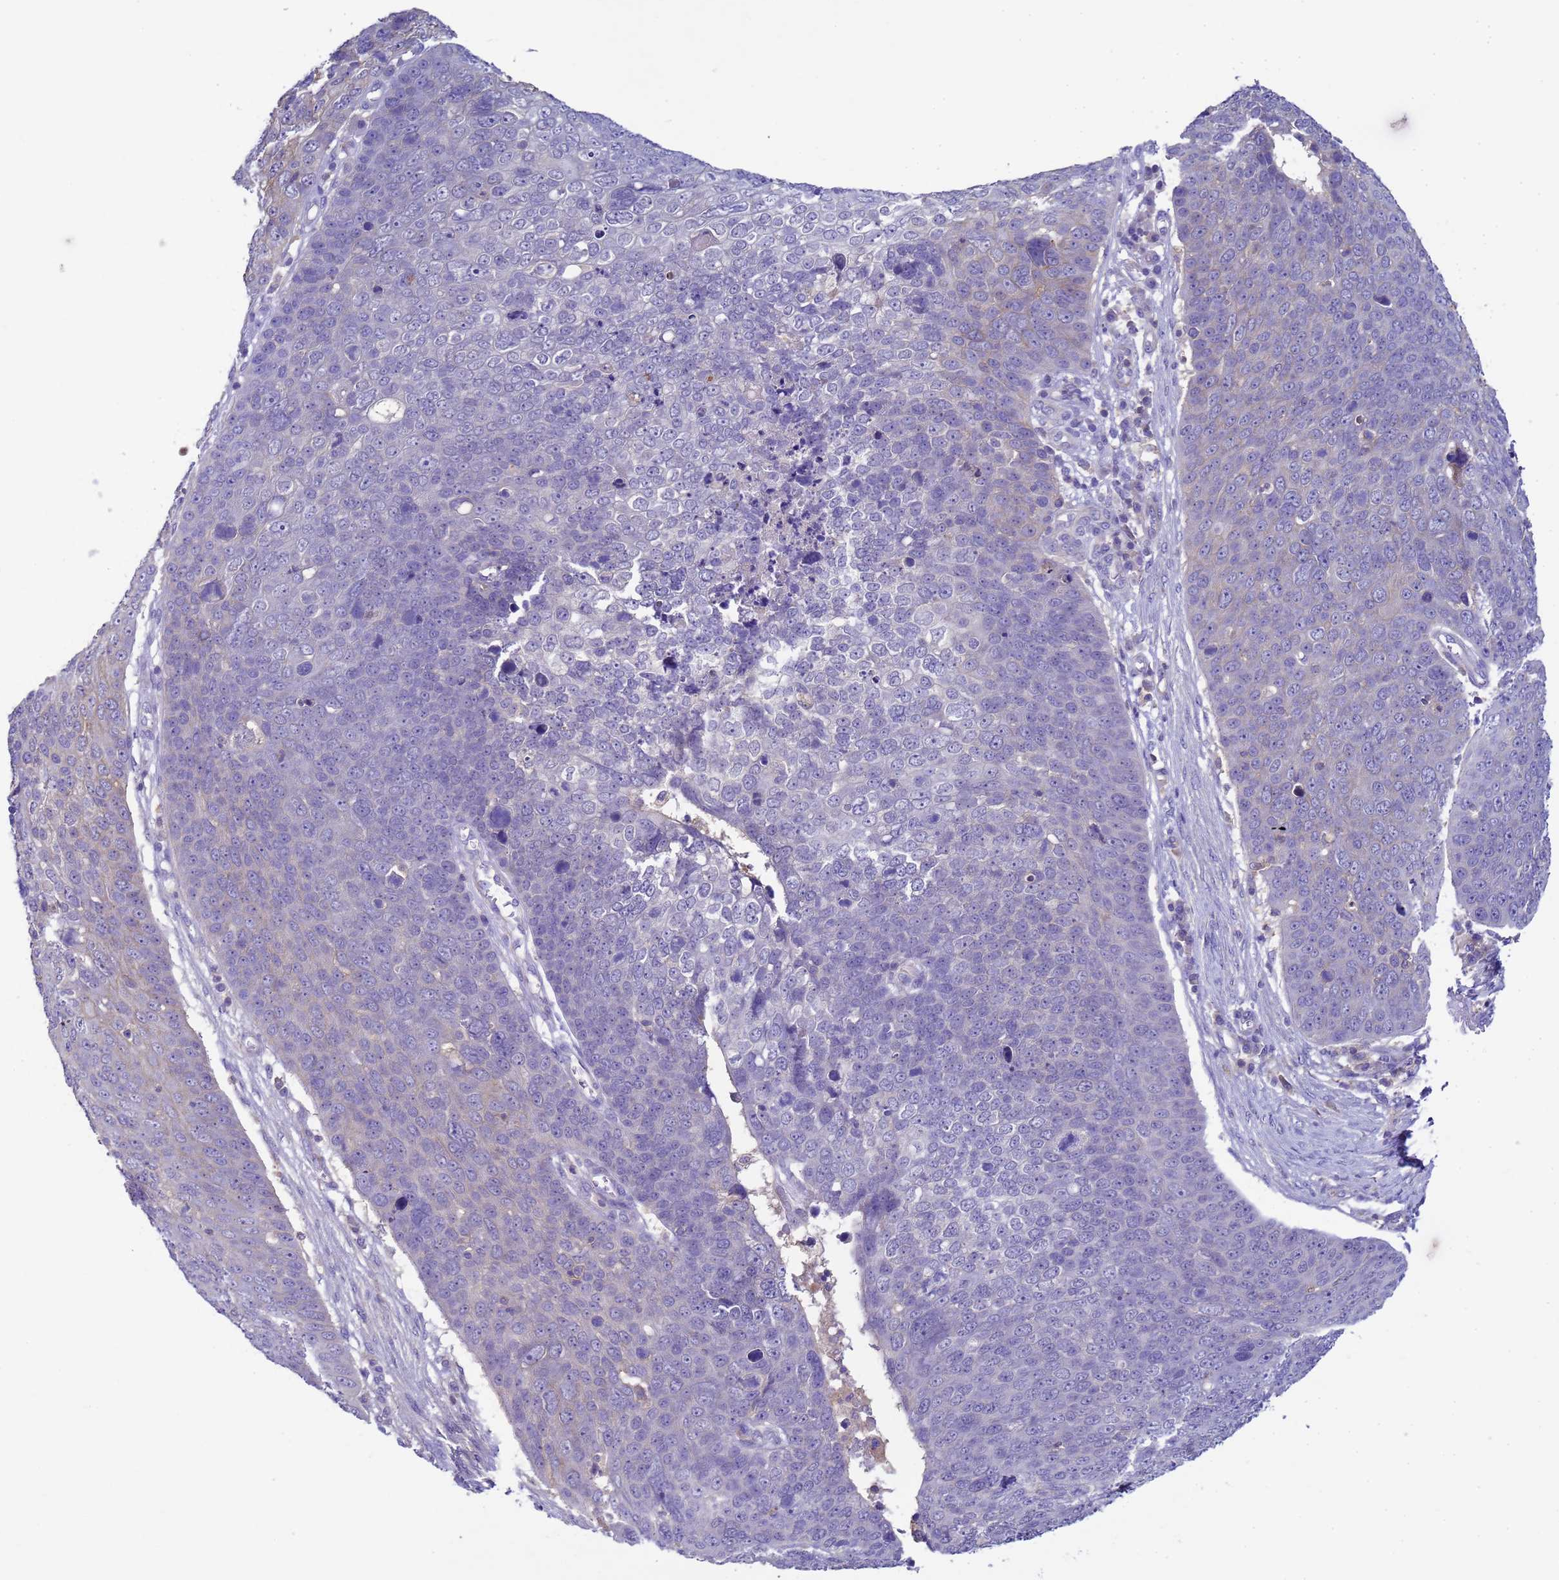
{"staining": {"intensity": "negative", "quantity": "none", "location": "none"}, "tissue": "skin cancer", "cell_type": "Tumor cells", "image_type": "cancer", "snomed": [{"axis": "morphology", "description": "Squamous cell carcinoma, NOS"}, {"axis": "topography", "description": "Skin"}], "caption": "Immunohistochemistry (IHC) histopathology image of skin cancer (squamous cell carcinoma) stained for a protein (brown), which displays no positivity in tumor cells.", "gene": "KLHL13", "patient": {"sex": "male", "age": 71}}